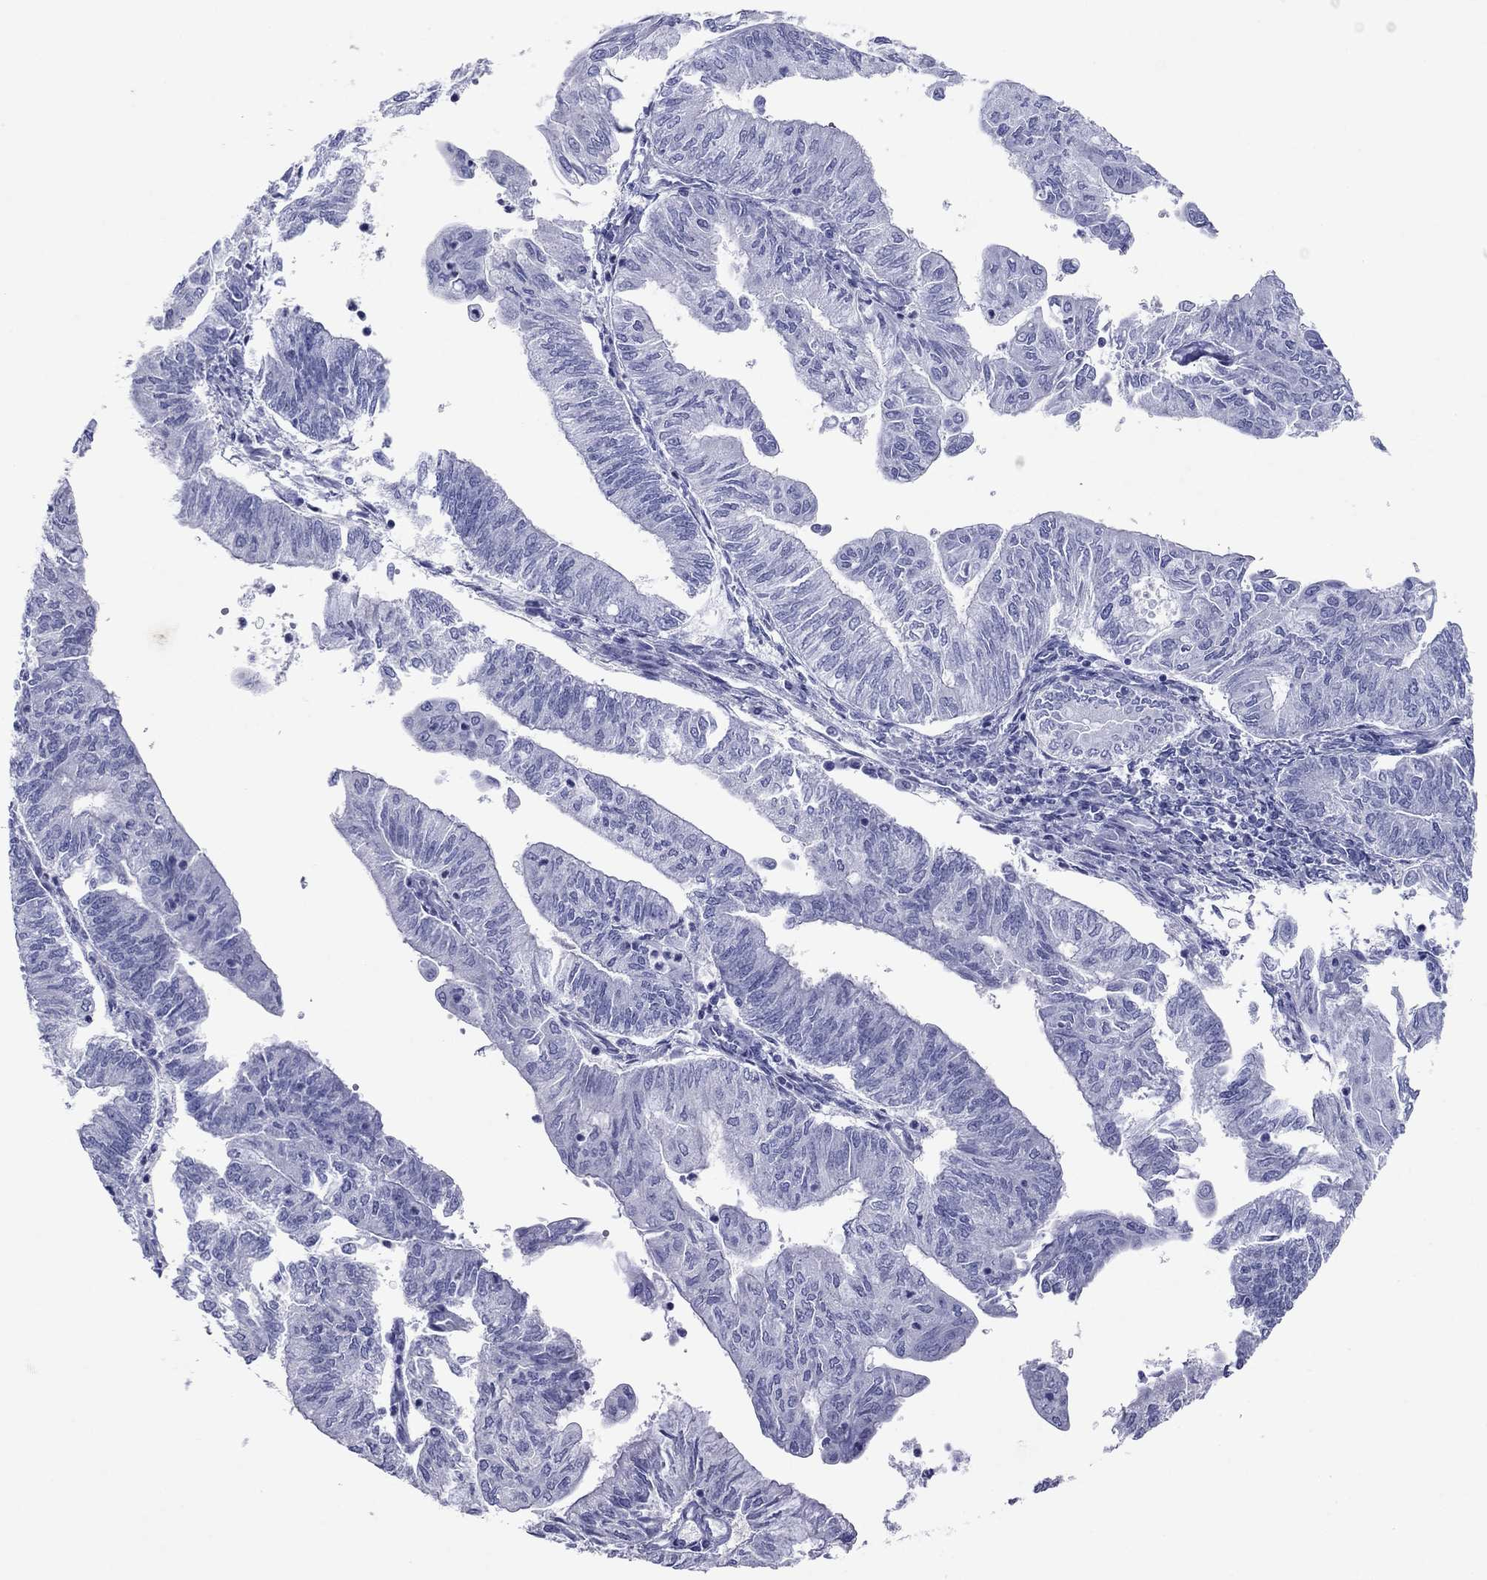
{"staining": {"intensity": "negative", "quantity": "none", "location": "none"}, "tissue": "endometrial cancer", "cell_type": "Tumor cells", "image_type": "cancer", "snomed": [{"axis": "morphology", "description": "Adenocarcinoma, NOS"}, {"axis": "topography", "description": "Endometrium"}], "caption": "IHC of endometrial cancer (adenocarcinoma) displays no staining in tumor cells. The staining is performed using DAB brown chromogen with nuclei counter-stained in using hematoxylin.", "gene": "ATP4A", "patient": {"sex": "female", "age": 59}}